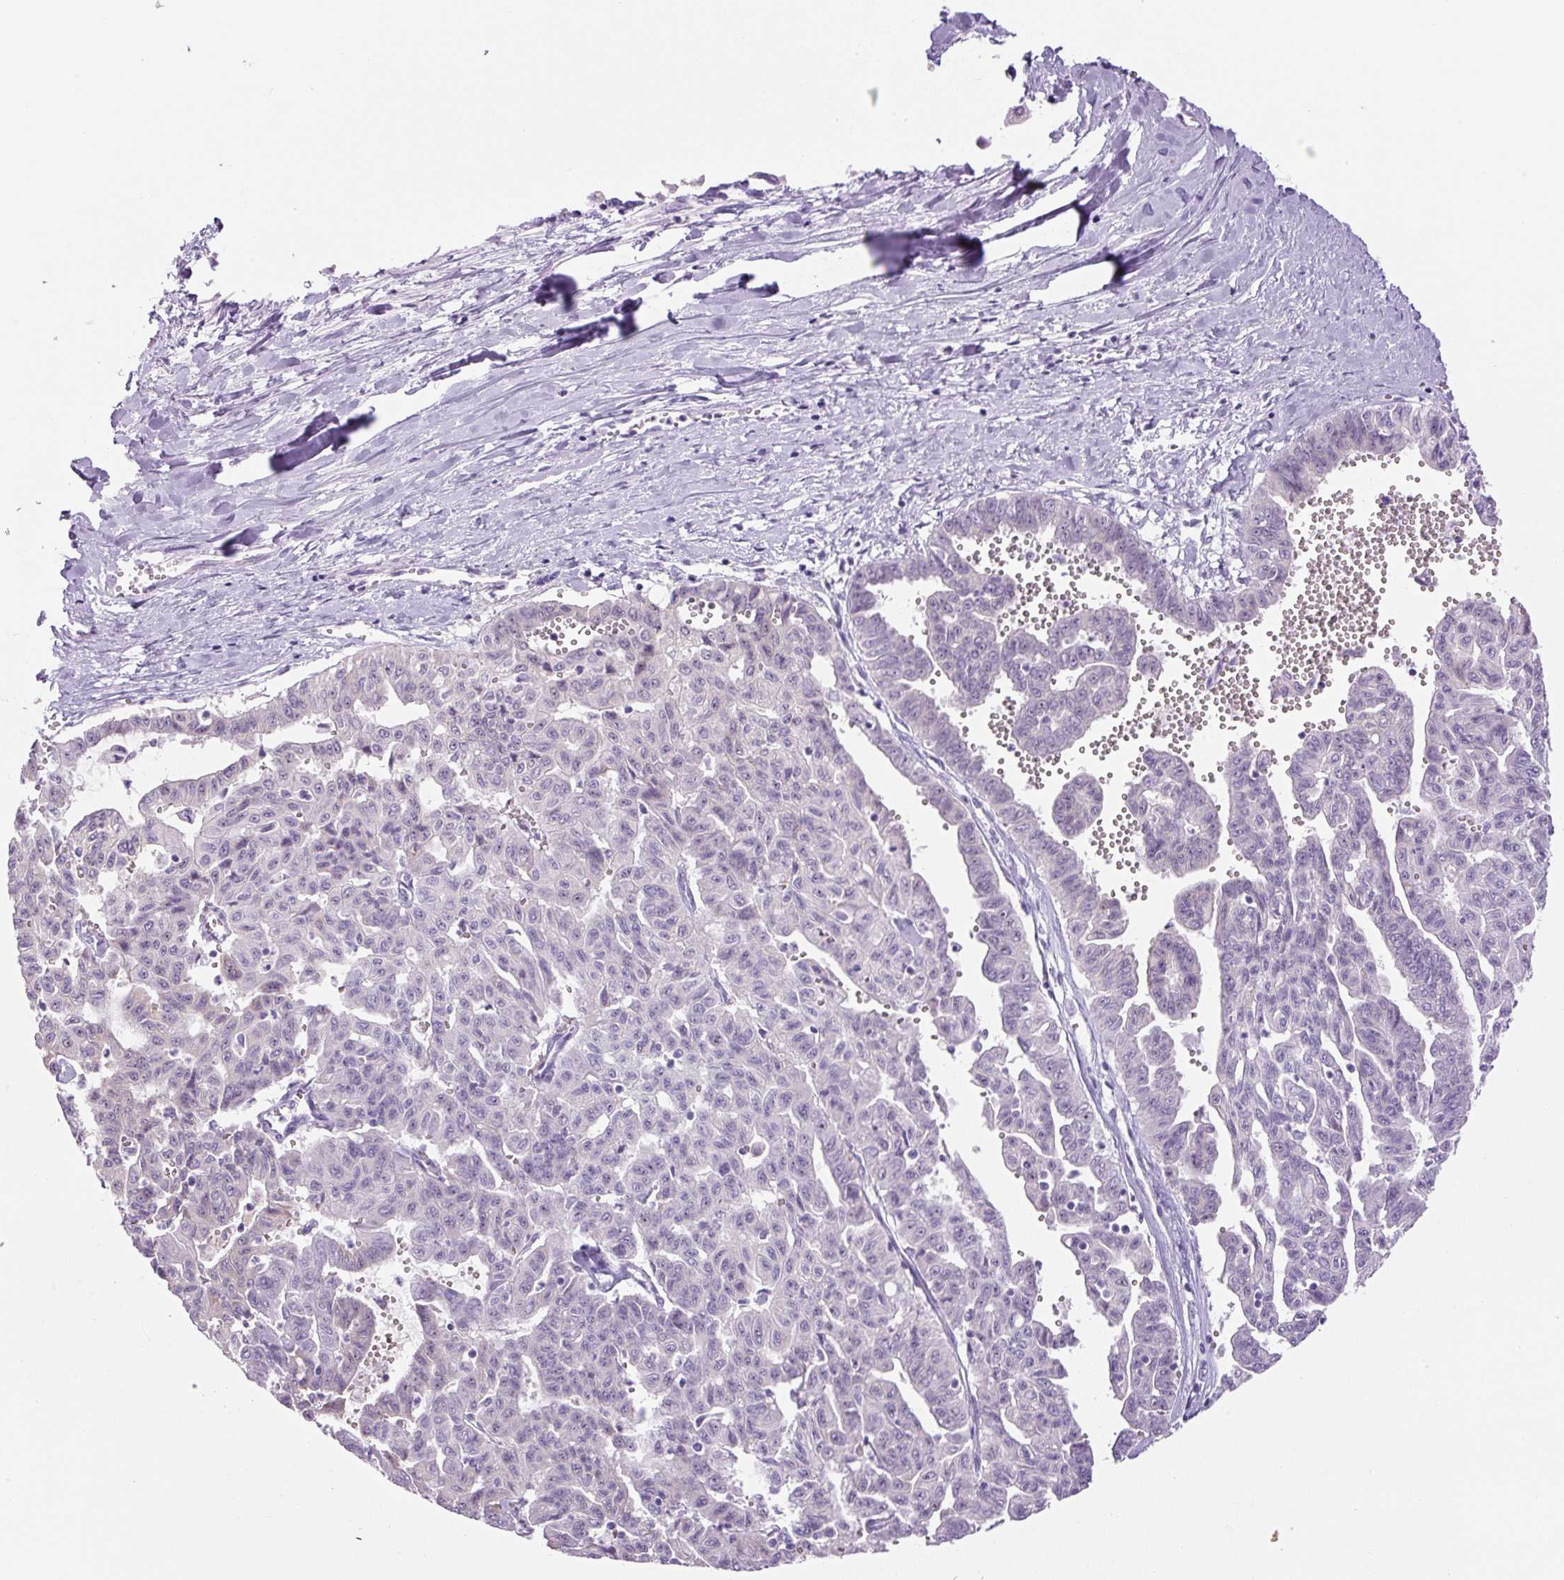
{"staining": {"intensity": "negative", "quantity": "none", "location": "none"}, "tissue": "liver cancer", "cell_type": "Tumor cells", "image_type": "cancer", "snomed": [{"axis": "morphology", "description": "Cholangiocarcinoma"}, {"axis": "topography", "description": "Liver"}], "caption": "Histopathology image shows no significant protein positivity in tumor cells of liver cancer (cholangiocarcinoma).", "gene": "TMEM151B", "patient": {"sex": "female", "age": 77}}